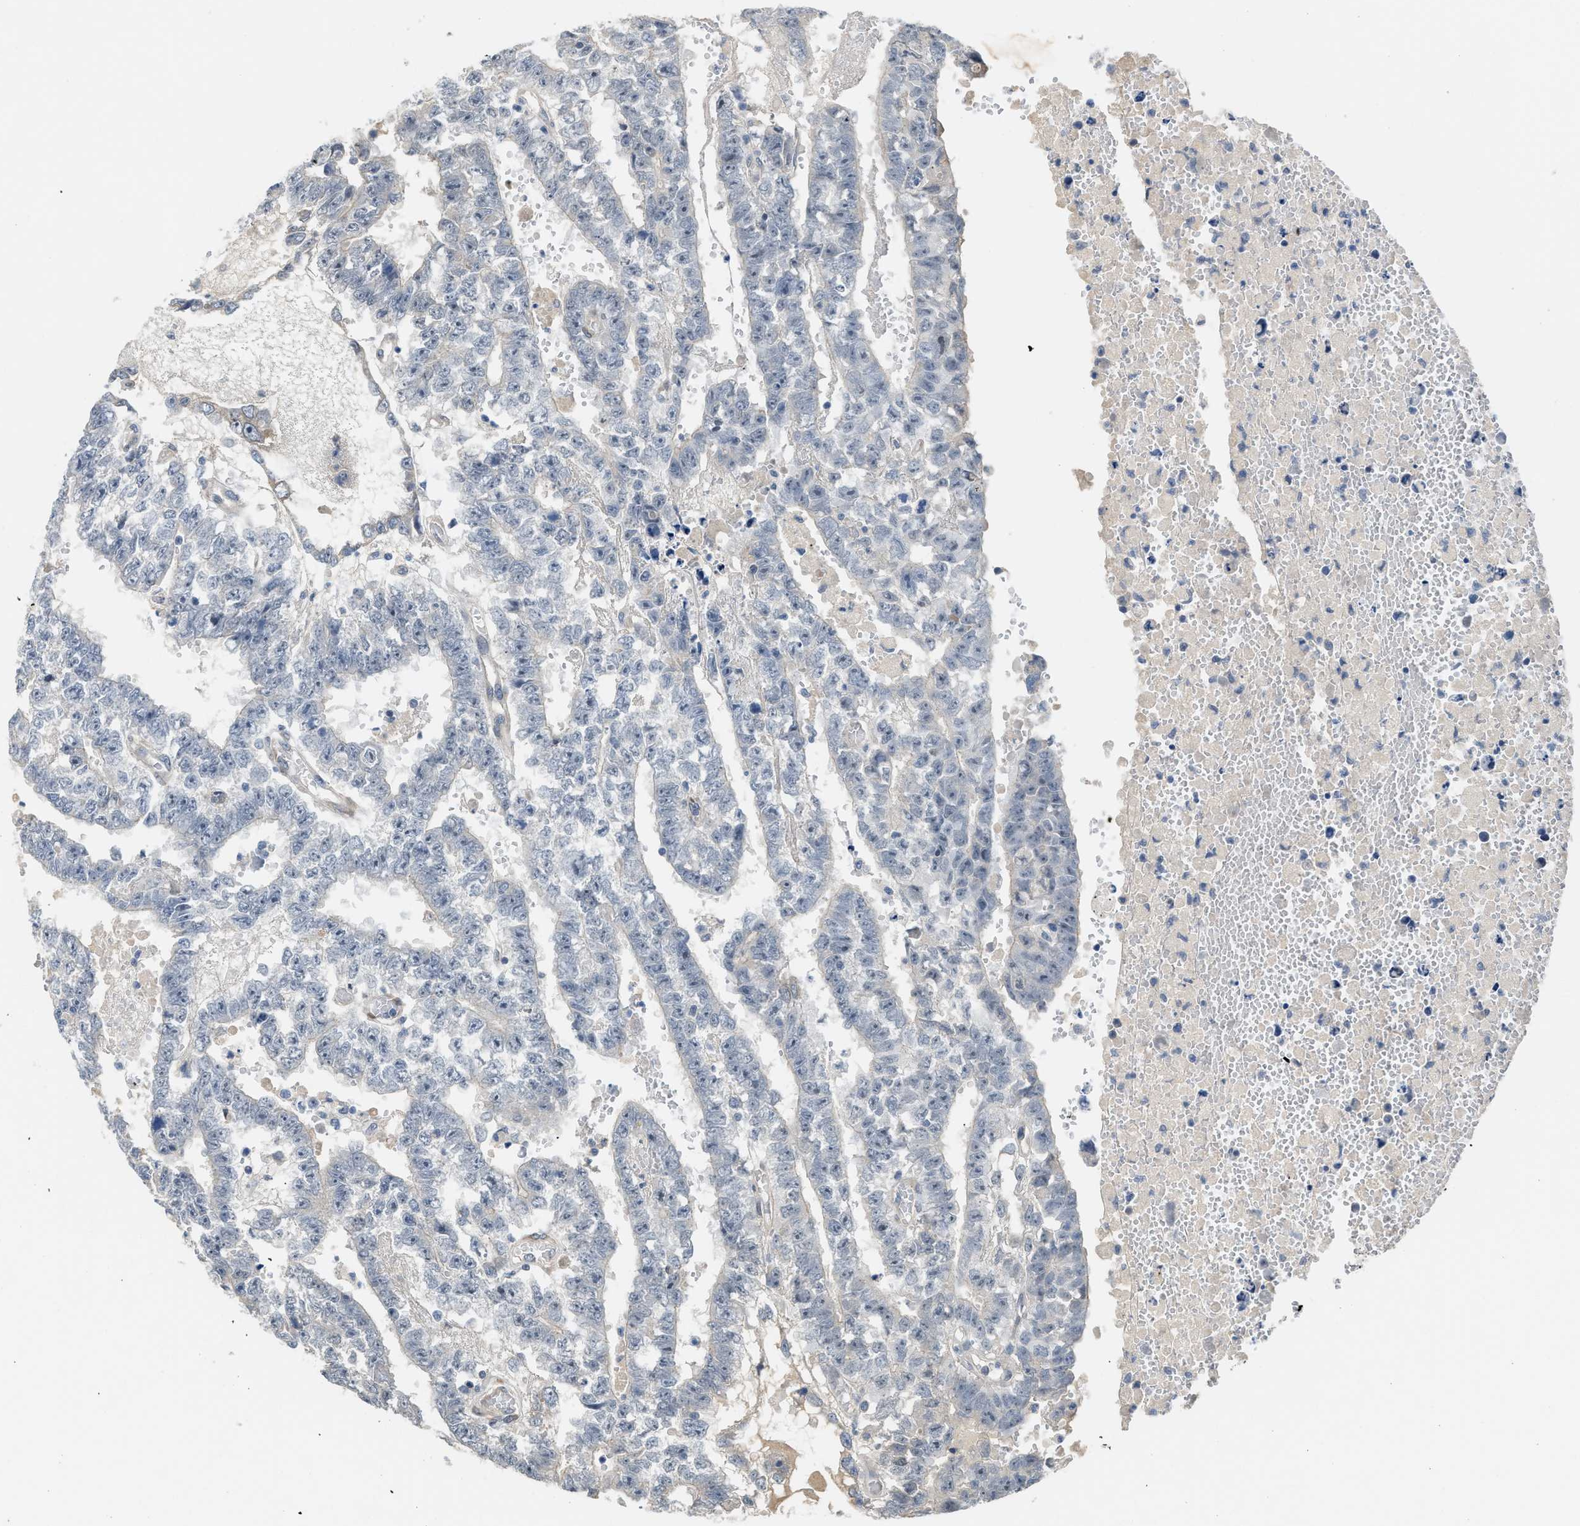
{"staining": {"intensity": "negative", "quantity": "none", "location": "none"}, "tissue": "testis cancer", "cell_type": "Tumor cells", "image_type": "cancer", "snomed": [{"axis": "morphology", "description": "Carcinoma, Embryonal, NOS"}, {"axis": "topography", "description": "Testis"}], "caption": "The image demonstrates no staining of tumor cells in testis embryonal carcinoma.", "gene": "TMEM154", "patient": {"sex": "male", "age": 25}}